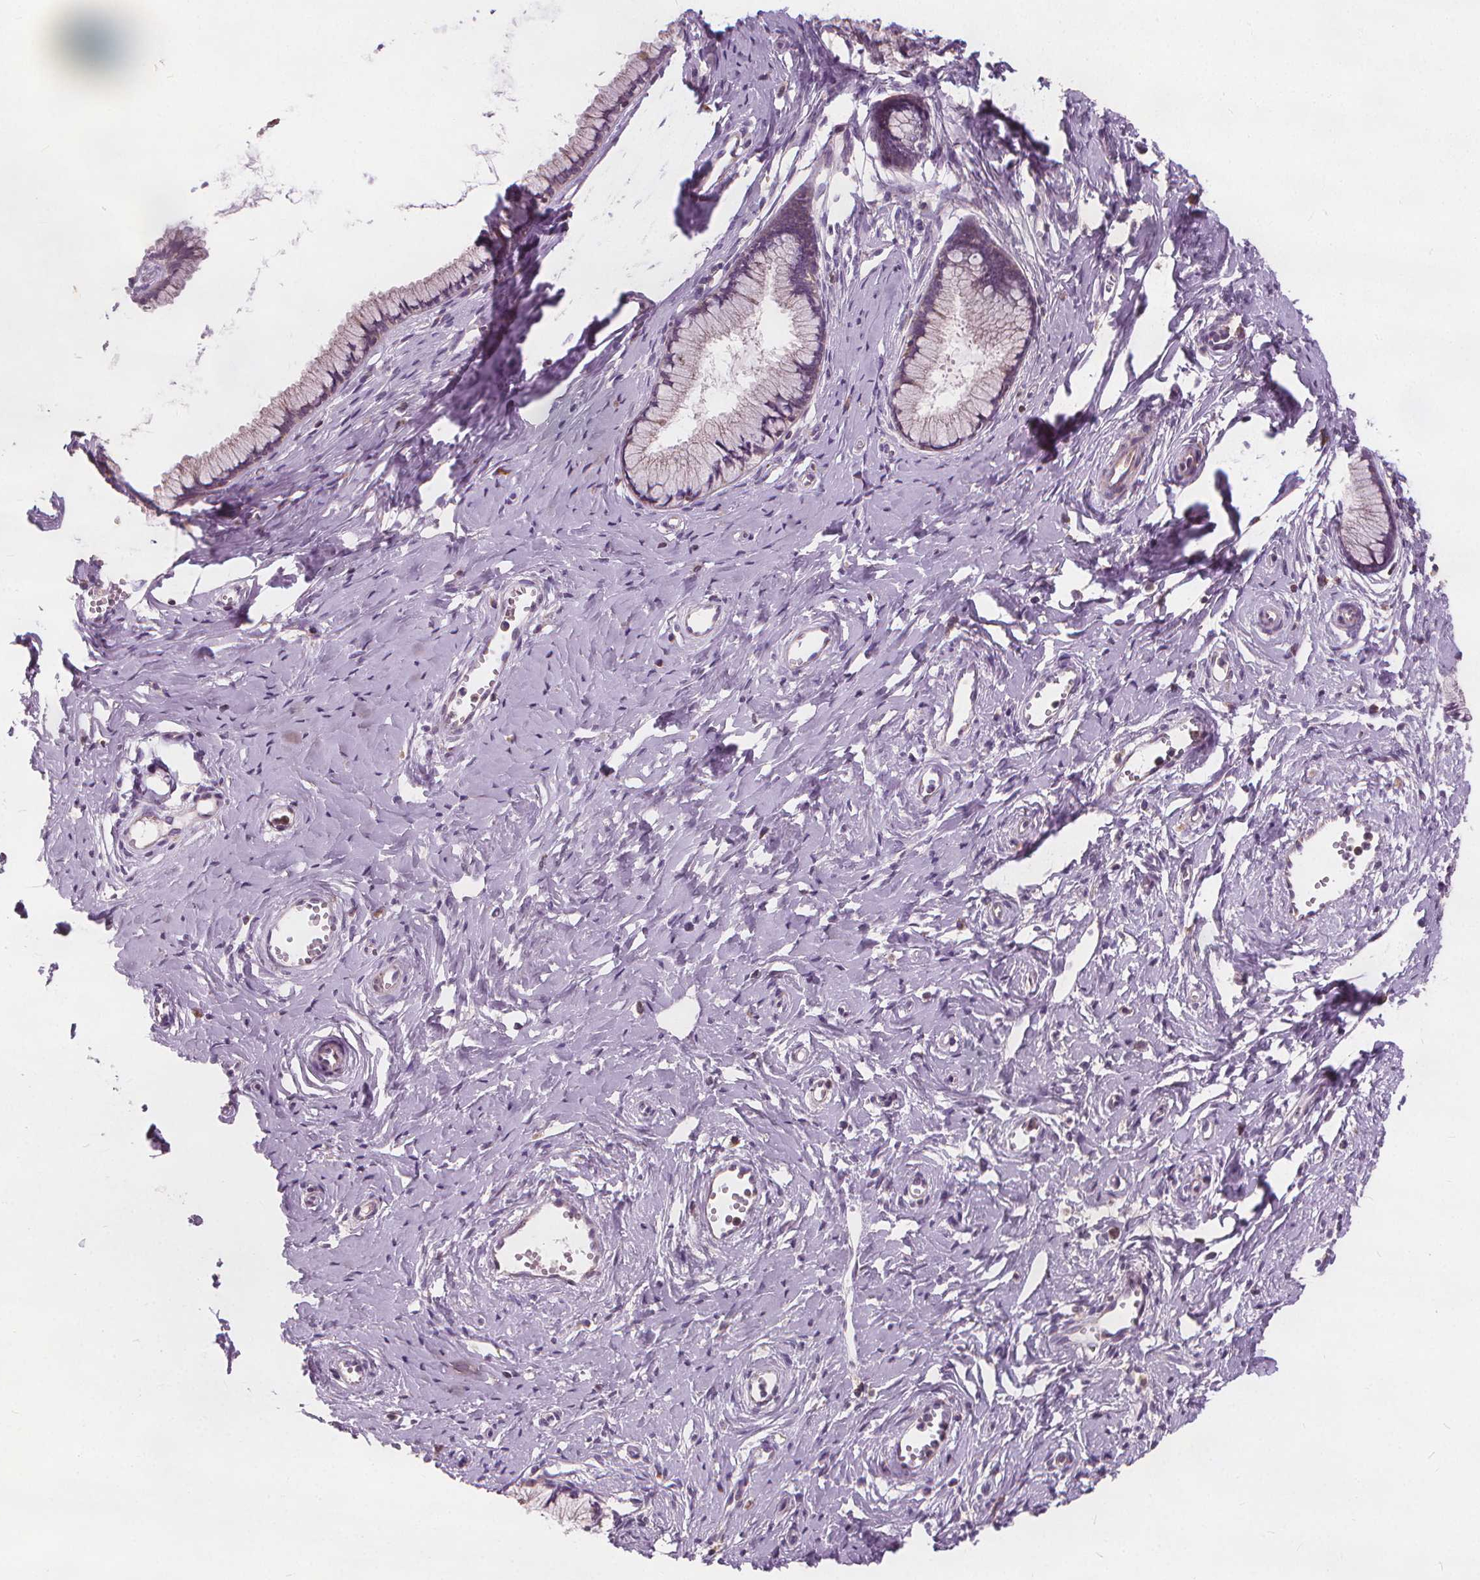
{"staining": {"intensity": "negative", "quantity": "none", "location": "none"}, "tissue": "cervix", "cell_type": "Glandular cells", "image_type": "normal", "snomed": [{"axis": "morphology", "description": "Normal tissue, NOS"}, {"axis": "topography", "description": "Cervix"}], "caption": "Glandular cells are negative for protein expression in normal human cervix. (Brightfield microscopy of DAB IHC at high magnification).", "gene": "RAB20", "patient": {"sex": "female", "age": 40}}